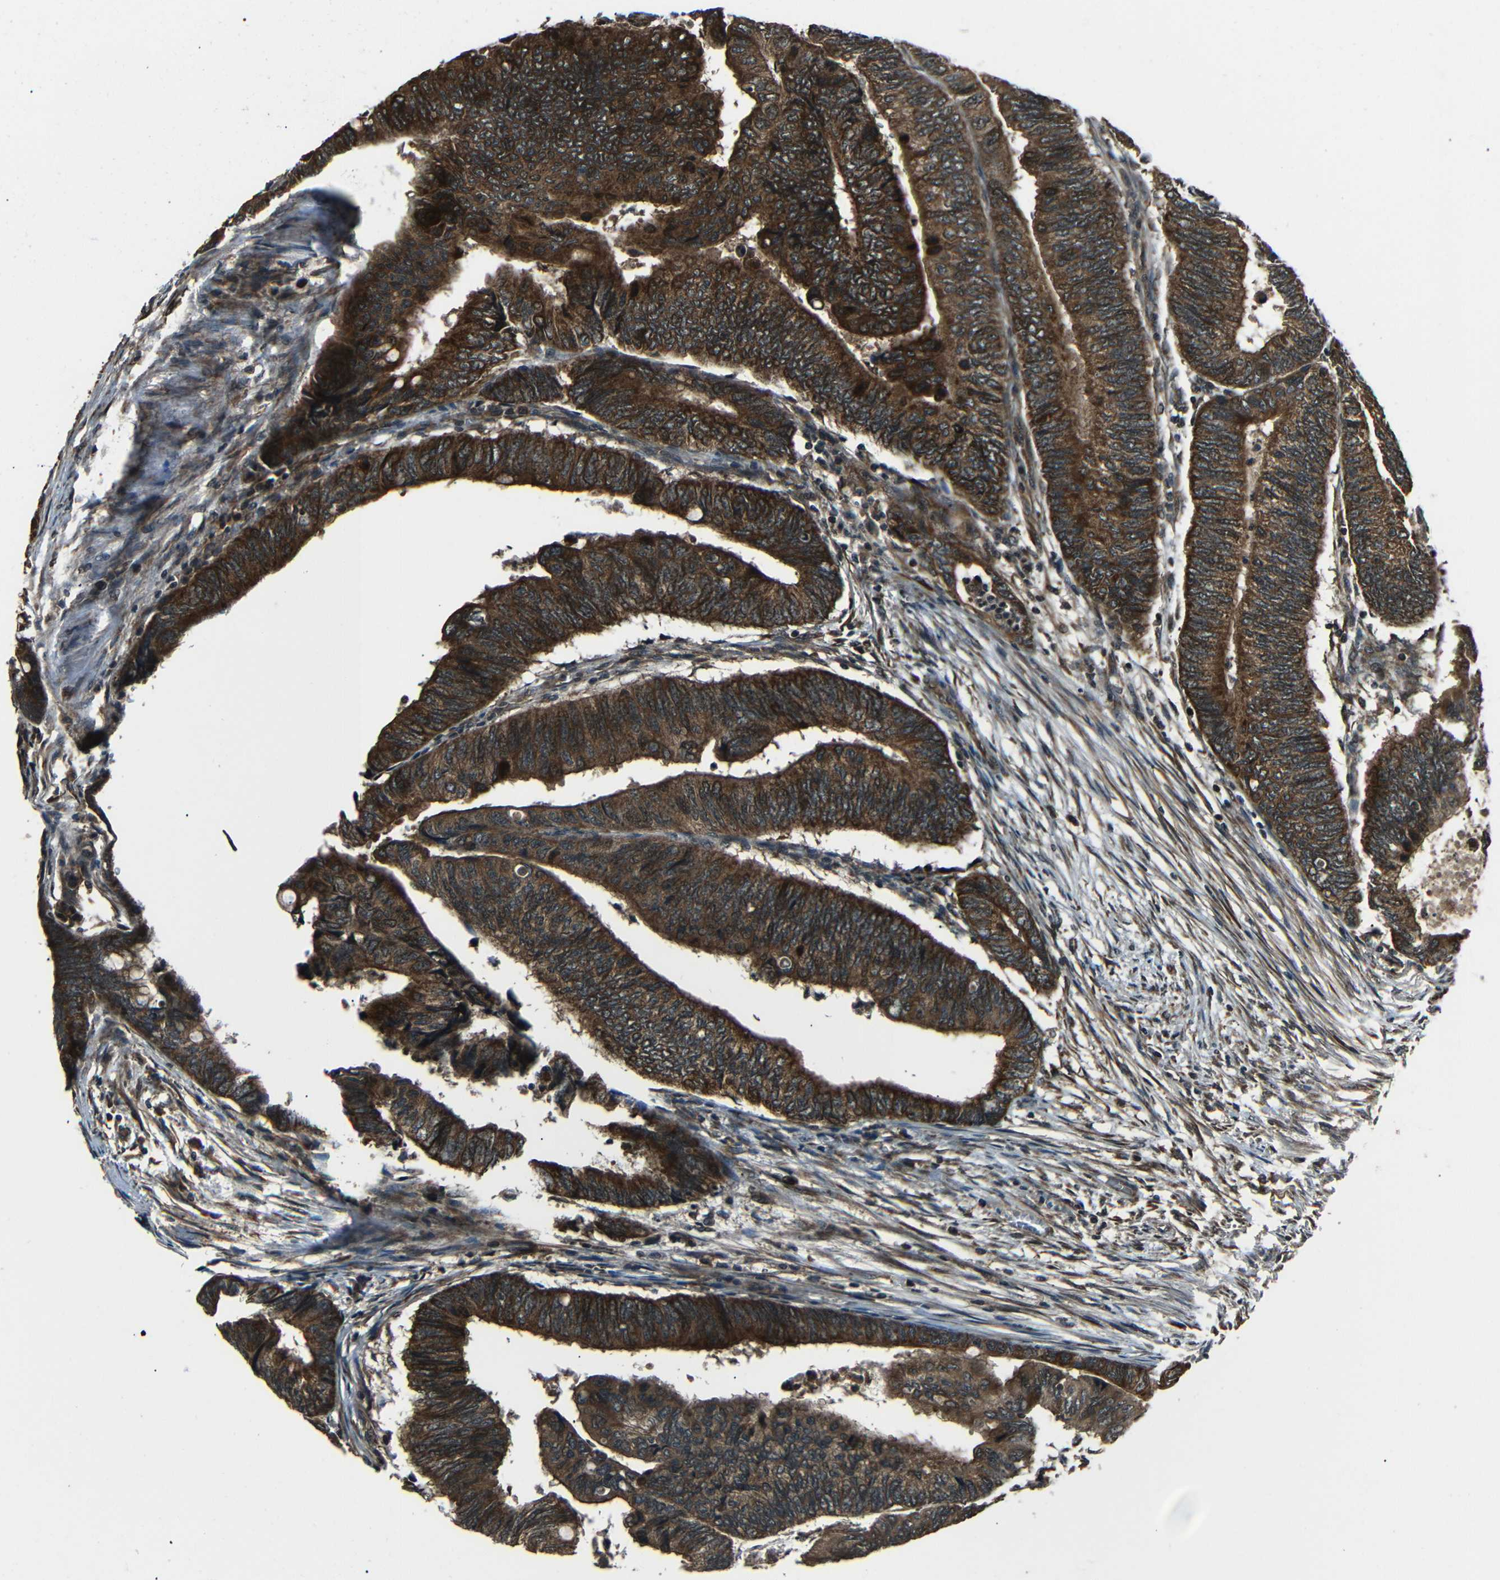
{"staining": {"intensity": "strong", "quantity": ">75%", "location": "cytoplasmic/membranous"}, "tissue": "colorectal cancer", "cell_type": "Tumor cells", "image_type": "cancer", "snomed": [{"axis": "morphology", "description": "Normal tissue, NOS"}, {"axis": "morphology", "description": "Adenocarcinoma, NOS"}, {"axis": "topography", "description": "Rectum"}, {"axis": "topography", "description": "Peripheral nerve tissue"}], "caption": "A high-resolution histopathology image shows immunohistochemistry (IHC) staining of colorectal adenocarcinoma, which shows strong cytoplasmic/membranous positivity in about >75% of tumor cells.", "gene": "PLK2", "patient": {"sex": "male", "age": 92}}